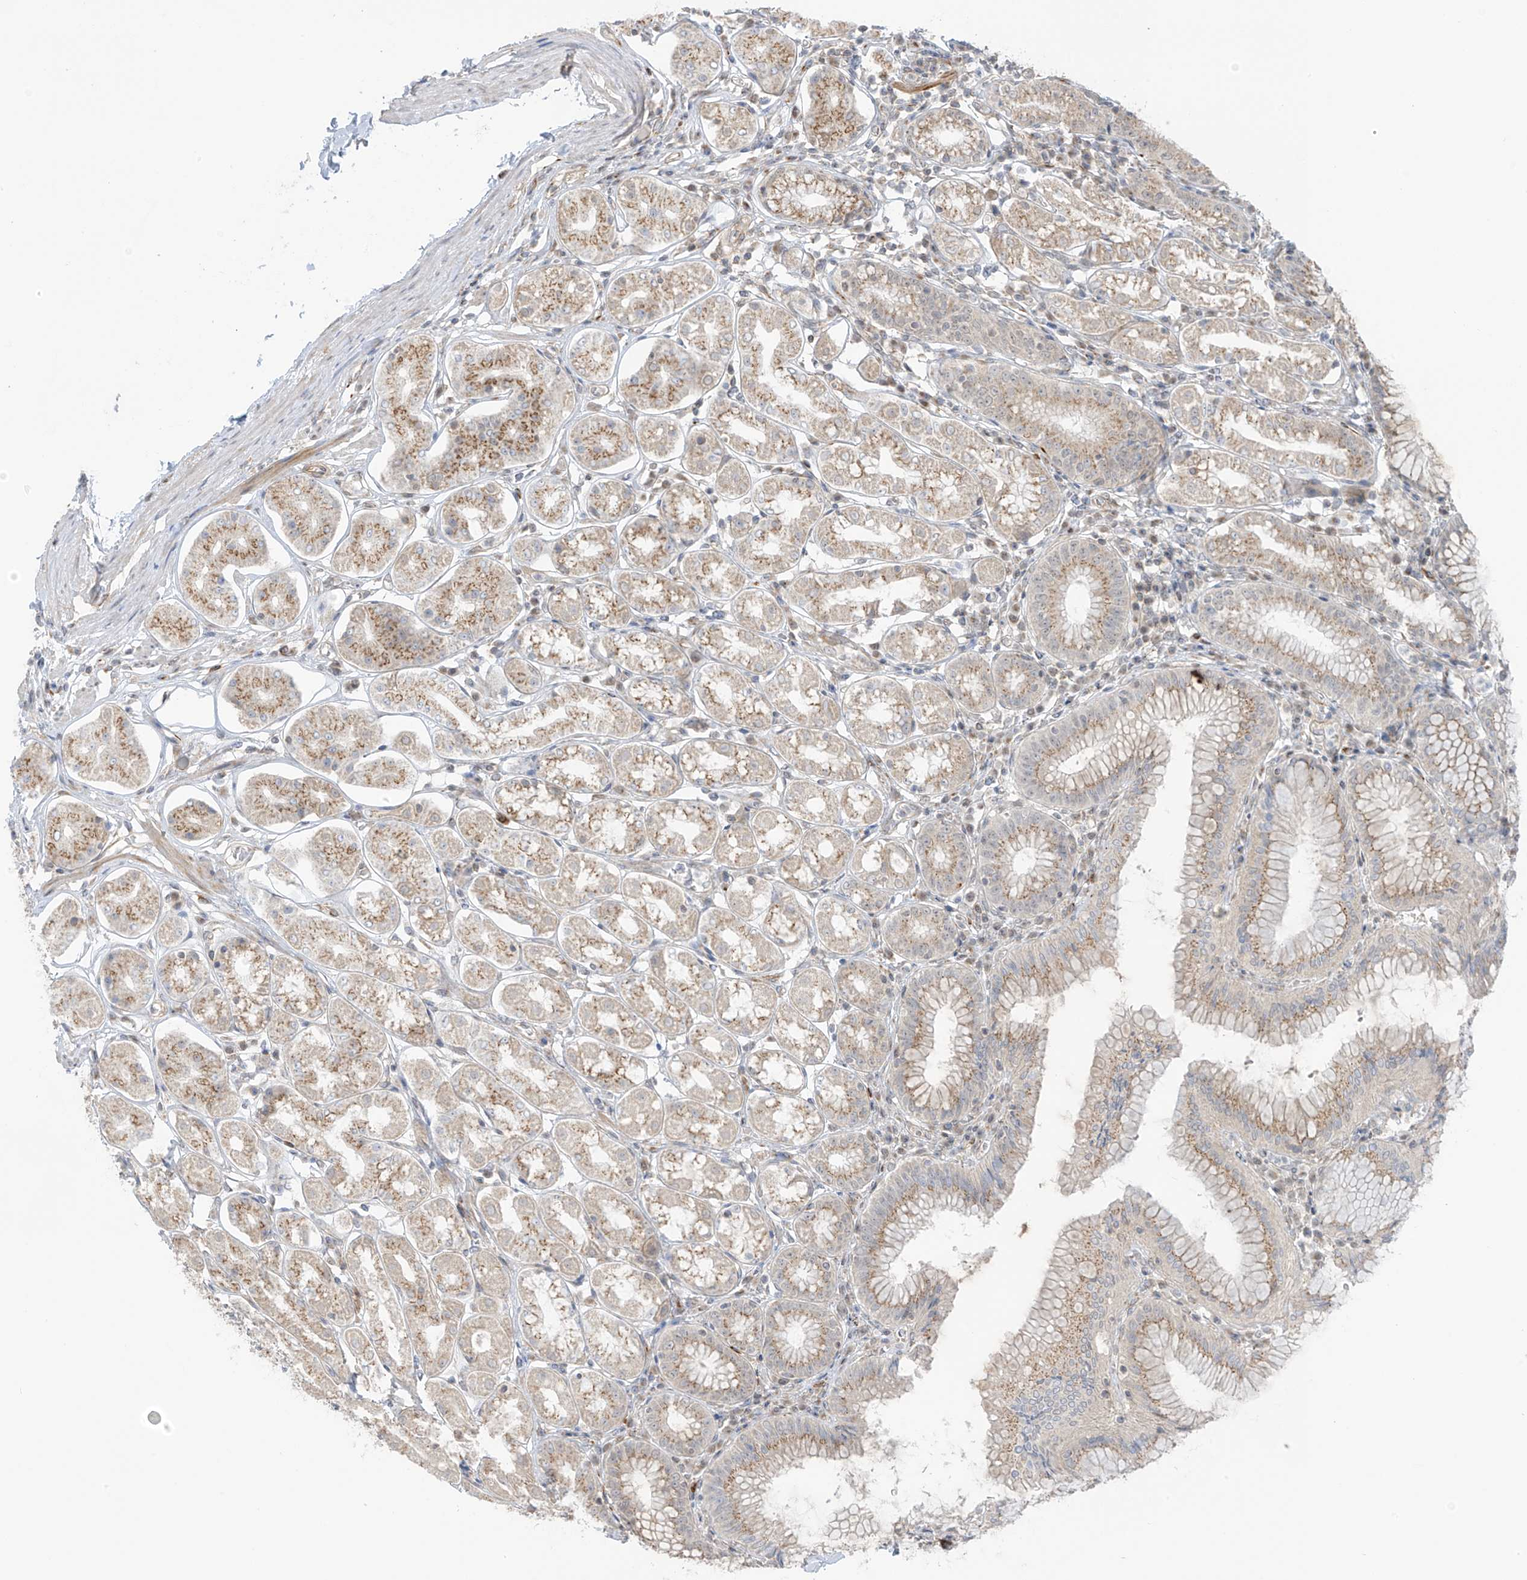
{"staining": {"intensity": "moderate", "quantity": "25%-75%", "location": "cytoplasmic/membranous"}, "tissue": "stomach", "cell_type": "Glandular cells", "image_type": "normal", "snomed": [{"axis": "morphology", "description": "Normal tissue, NOS"}, {"axis": "topography", "description": "Stomach, lower"}], "caption": "A brown stain labels moderate cytoplasmic/membranous staining of a protein in glandular cells of normal human stomach.", "gene": "HS6ST2", "patient": {"sex": "female", "age": 56}}